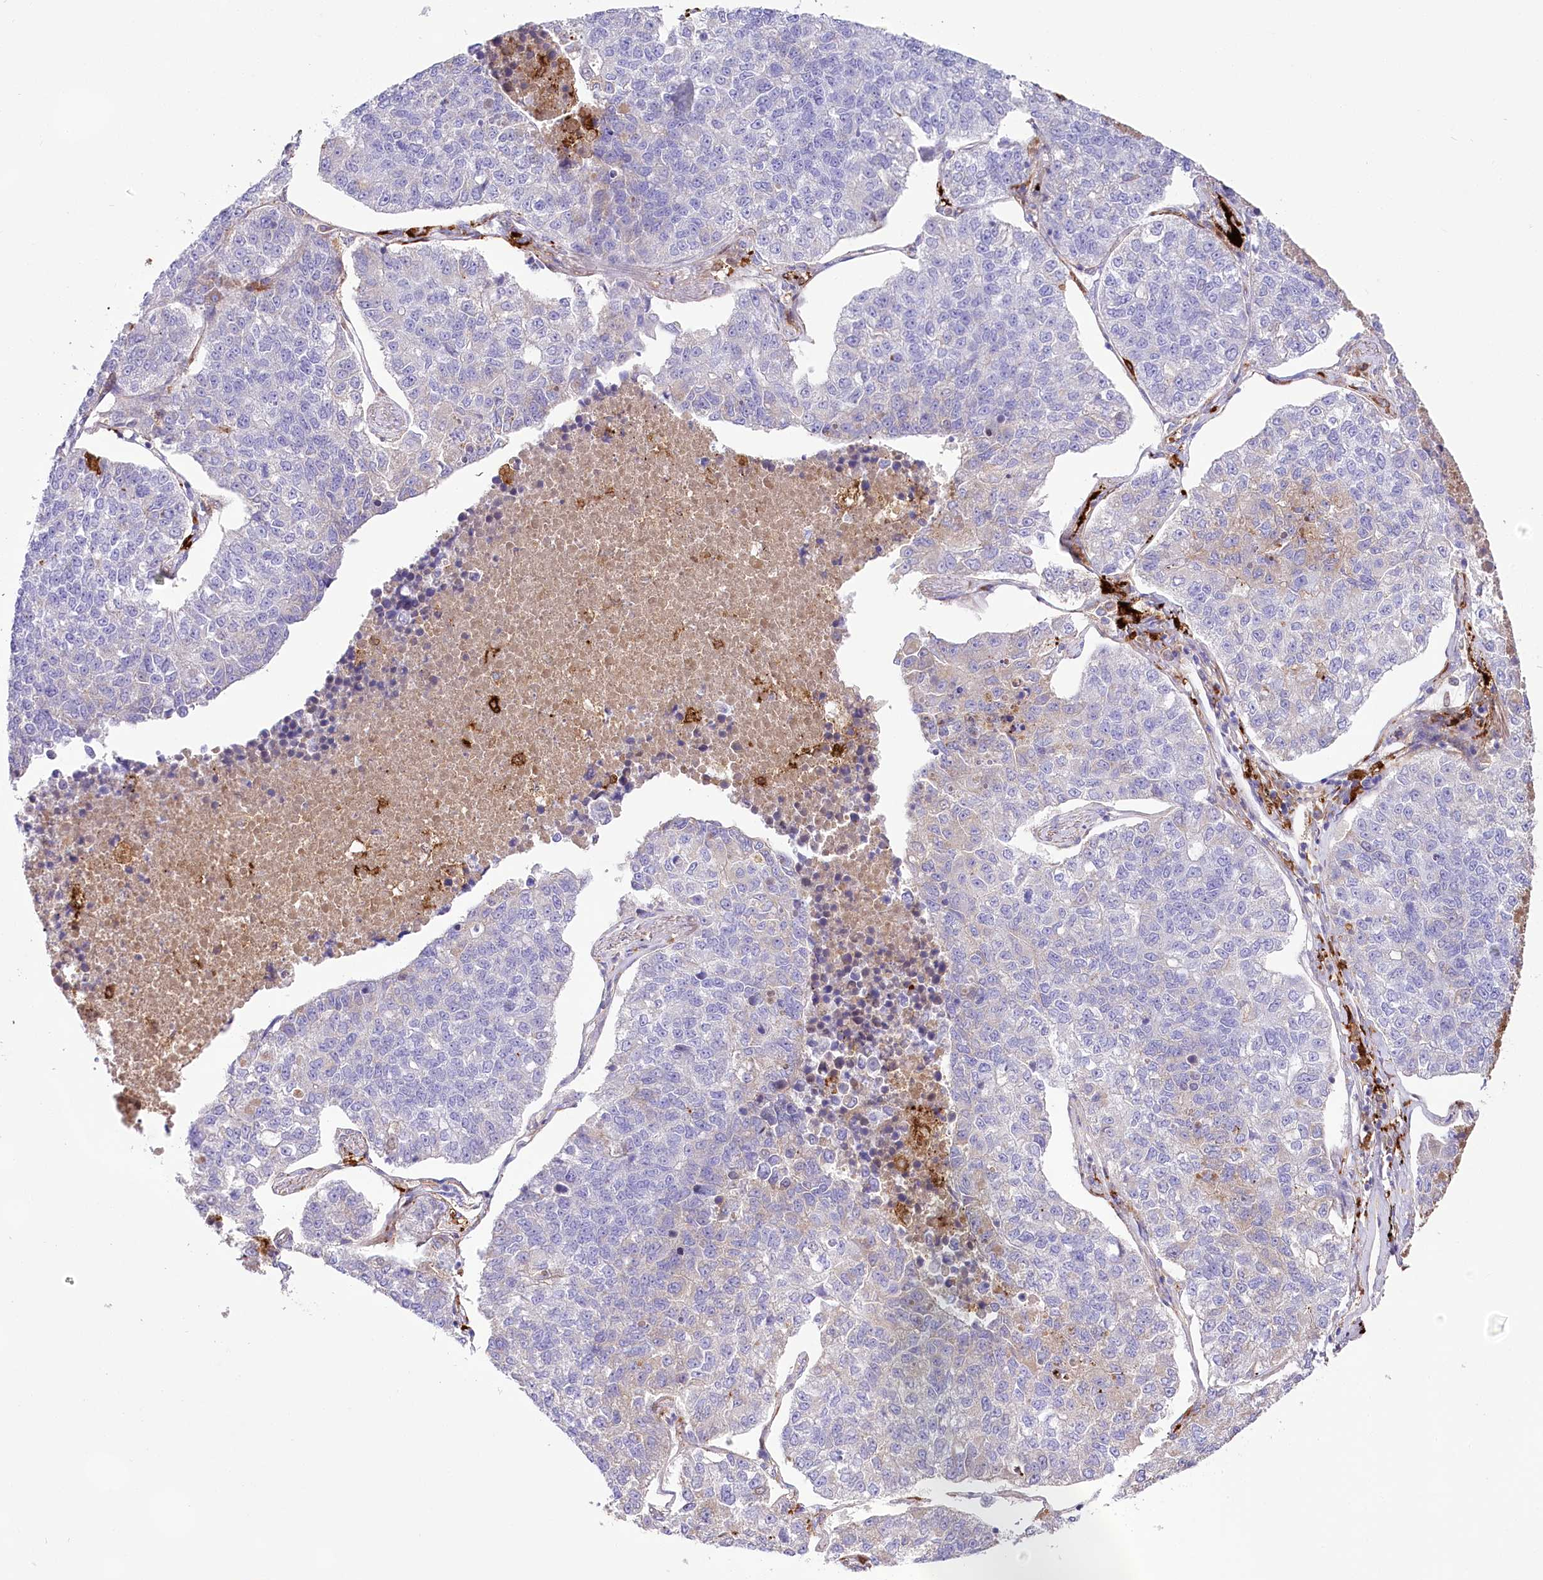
{"staining": {"intensity": "negative", "quantity": "none", "location": "none"}, "tissue": "lung cancer", "cell_type": "Tumor cells", "image_type": "cancer", "snomed": [{"axis": "morphology", "description": "Adenocarcinoma, NOS"}, {"axis": "topography", "description": "Lung"}], "caption": "Histopathology image shows no protein positivity in tumor cells of lung cancer tissue.", "gene": "DNAJC19", "patient": {"sex": "male", "age": 49}}